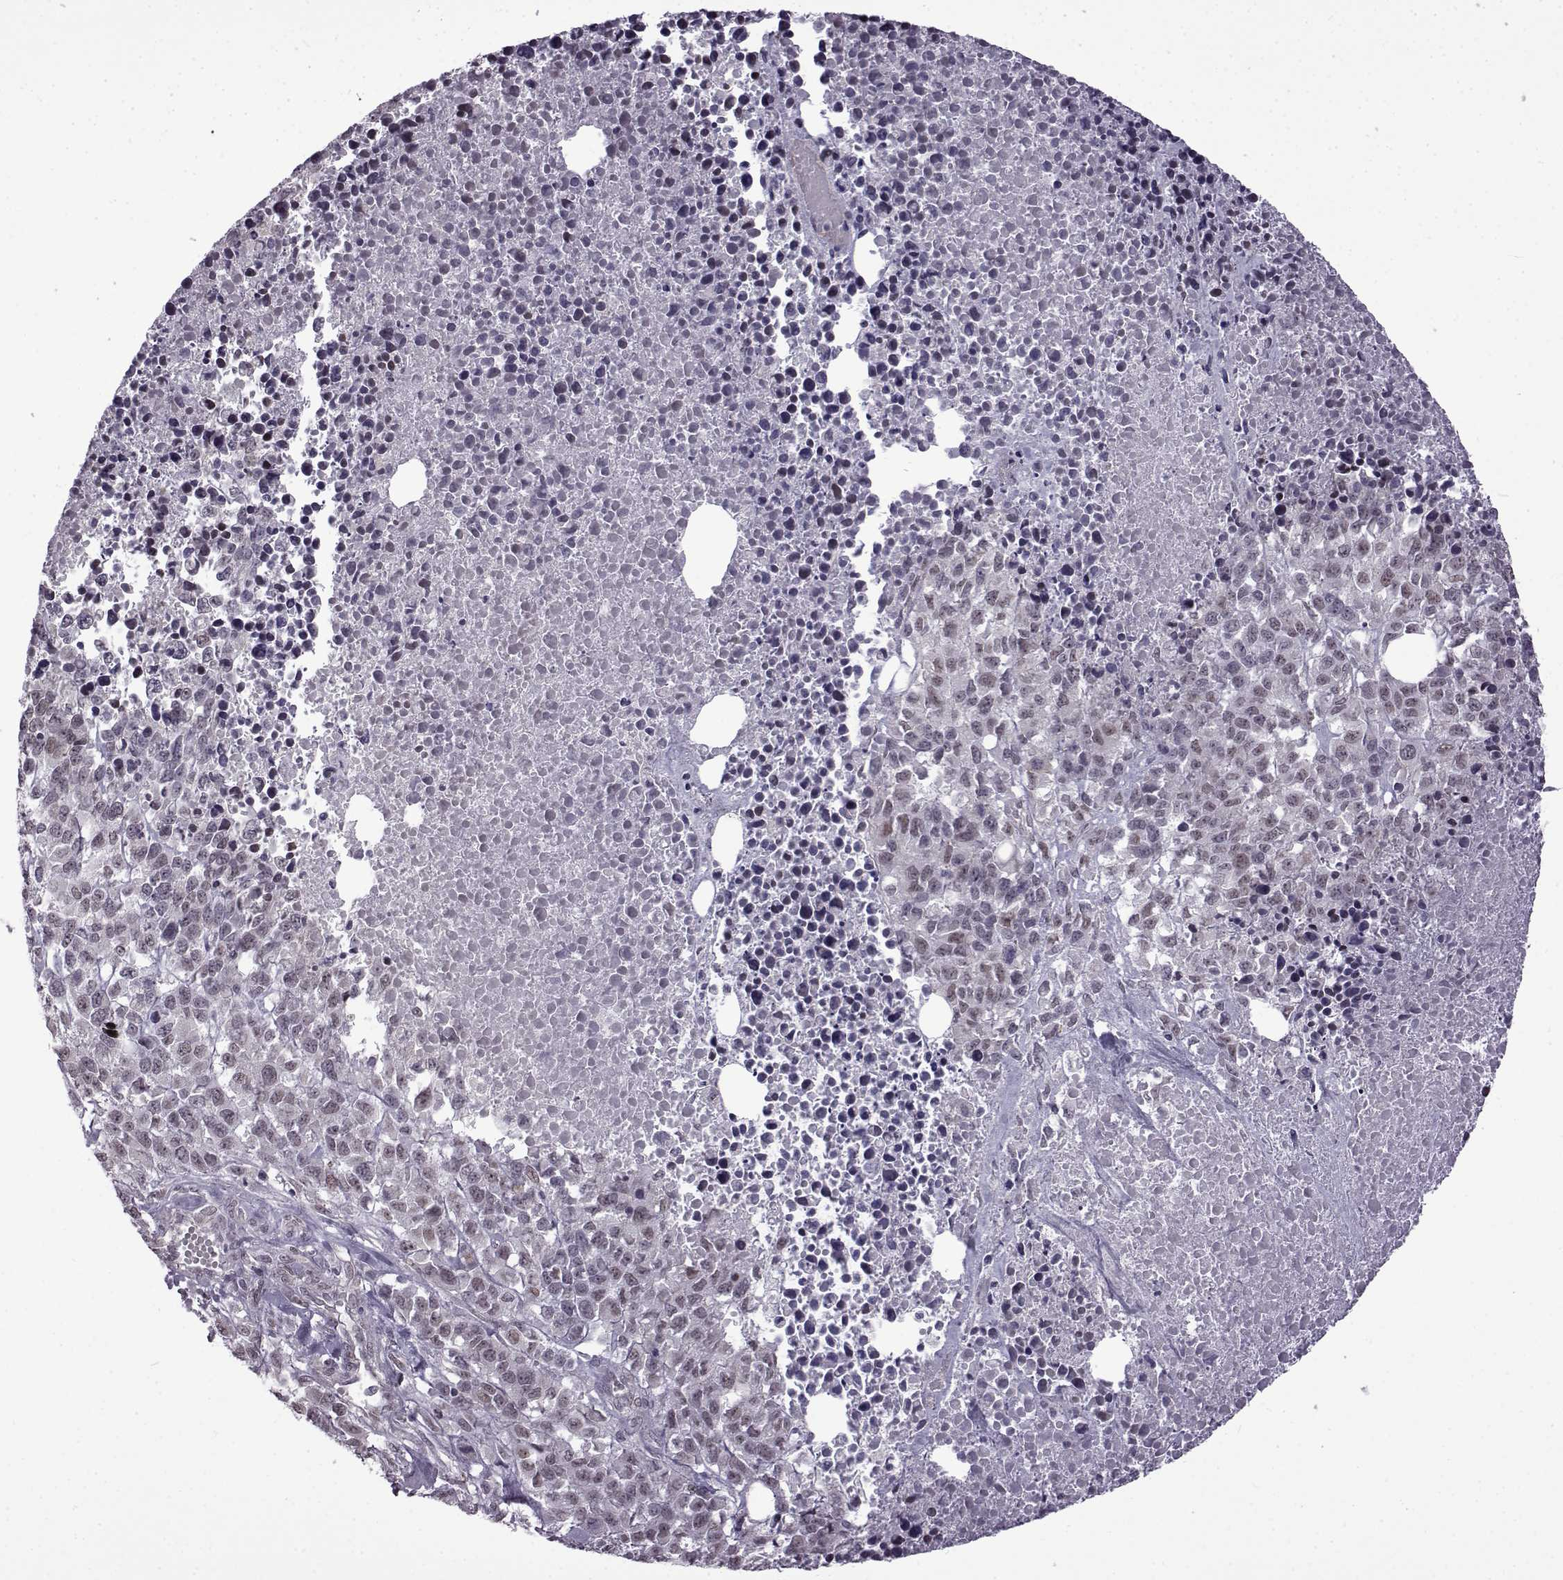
{"staining": {"intensity": "negative", "quantity": "none", "location": "none"}, "tissue": "melanoma", "cell_type": "Tumor cells", "image_type": "cancer", "snomed": [{"axis": "morphology", "description": "Malignant melanoma, Metastatic site"}, {"axis": "topography", "description": "Skin"}], "caption": "Histopathology image shows no significant protein staining in tumor cells of melanoma. Nuclei are stained in blue.", "gene": "SYNPO2", "patient": {"sex": "male", "age": 84}}